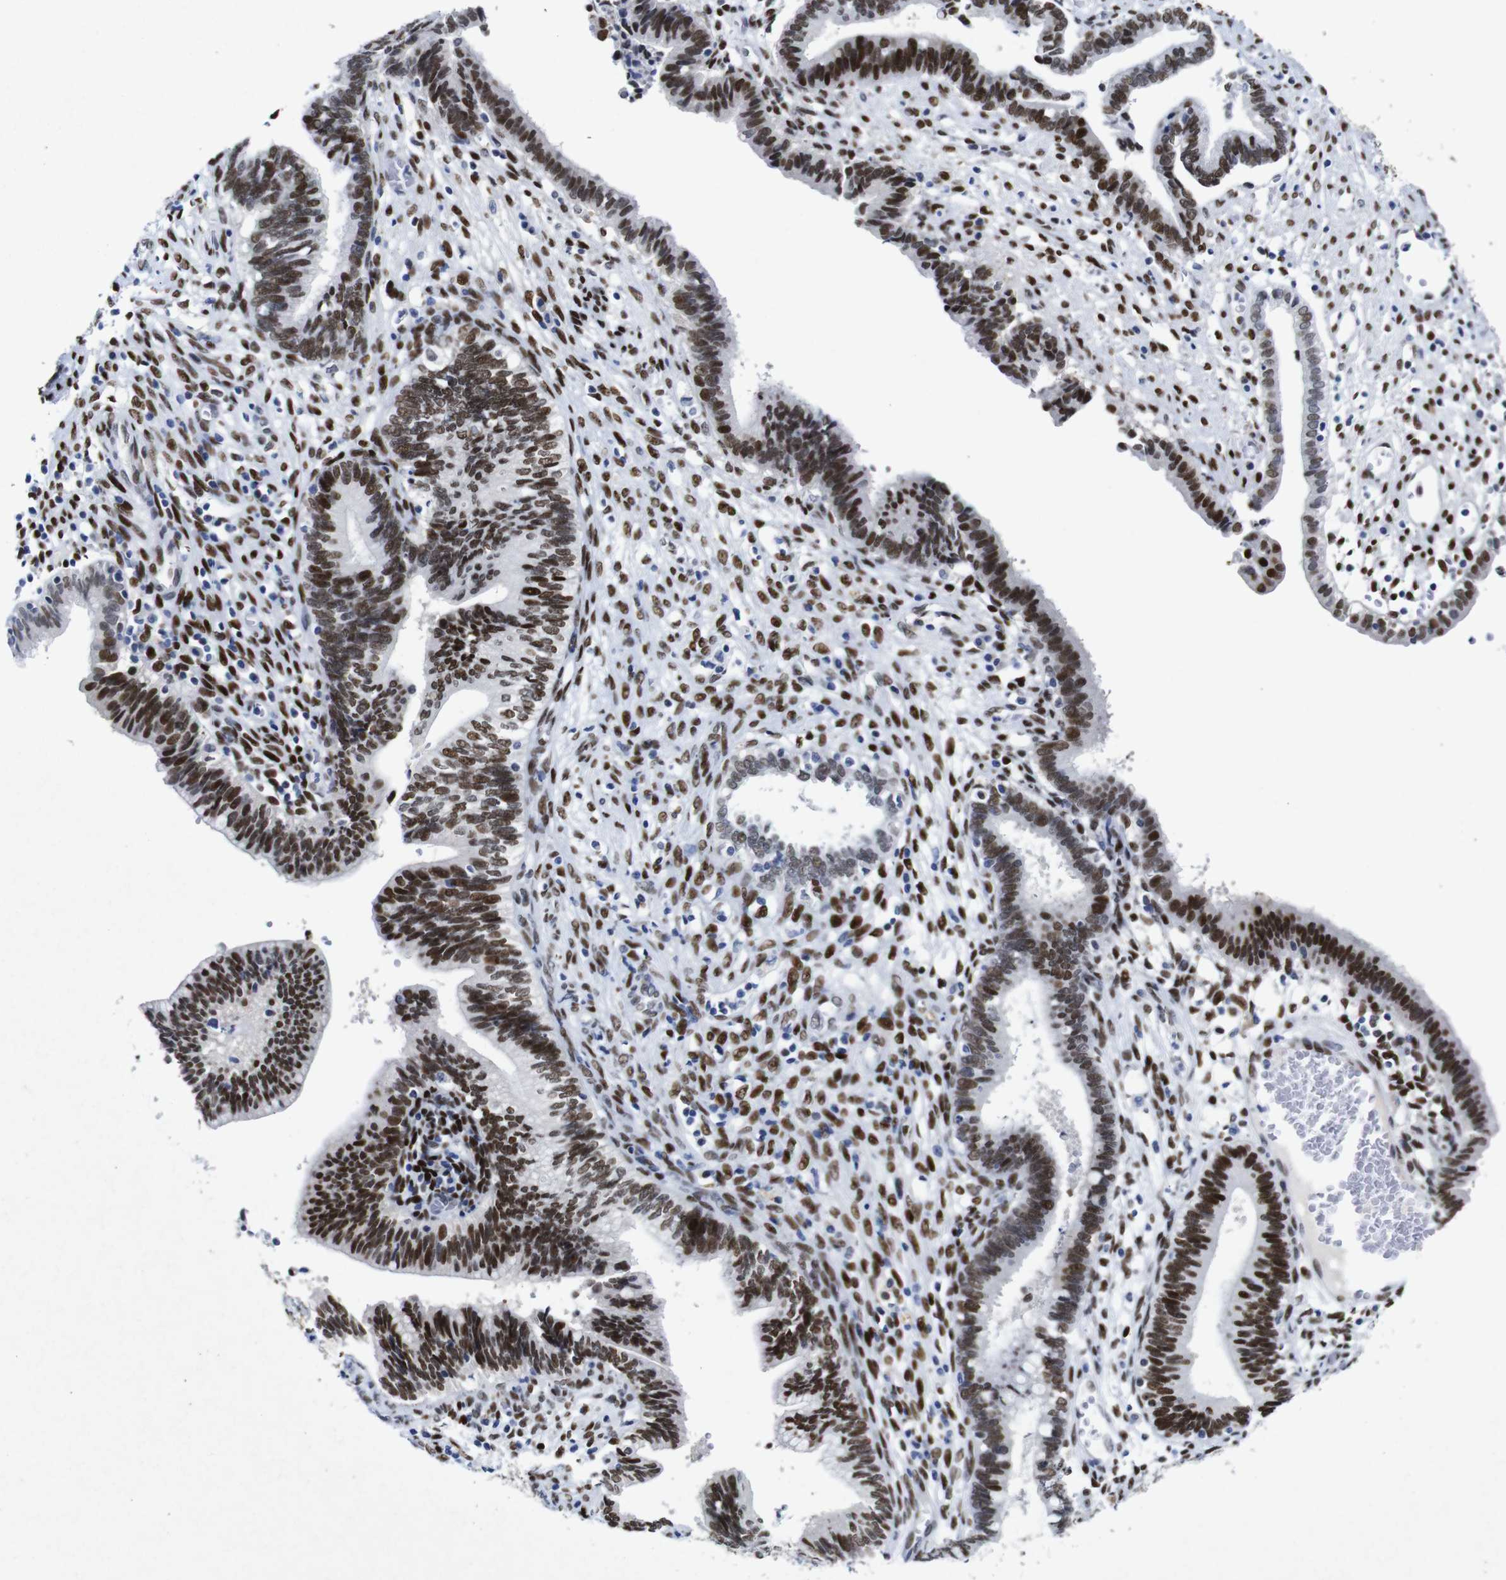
{"staining": {"intensity": "strong", "quantity": ">75%", "location": "nuclear"}, "tissue": "cervical cancer", "cell_type": "Tumor cells", "image_type": "cancer", "snomed": [{"axis": "morphology", "description": "Adenocarcinoma, NOS"}, {"axis": "topography", "description": "Cervix"}], "caption": "This is a photomicrograph of immunohistochemistry staining of cervical adenocarcinoma, which shows strong expression in the nuclear of tumor cells.", "gene": "FOSL2", "patient": {"sex": "female", "age": 44}}